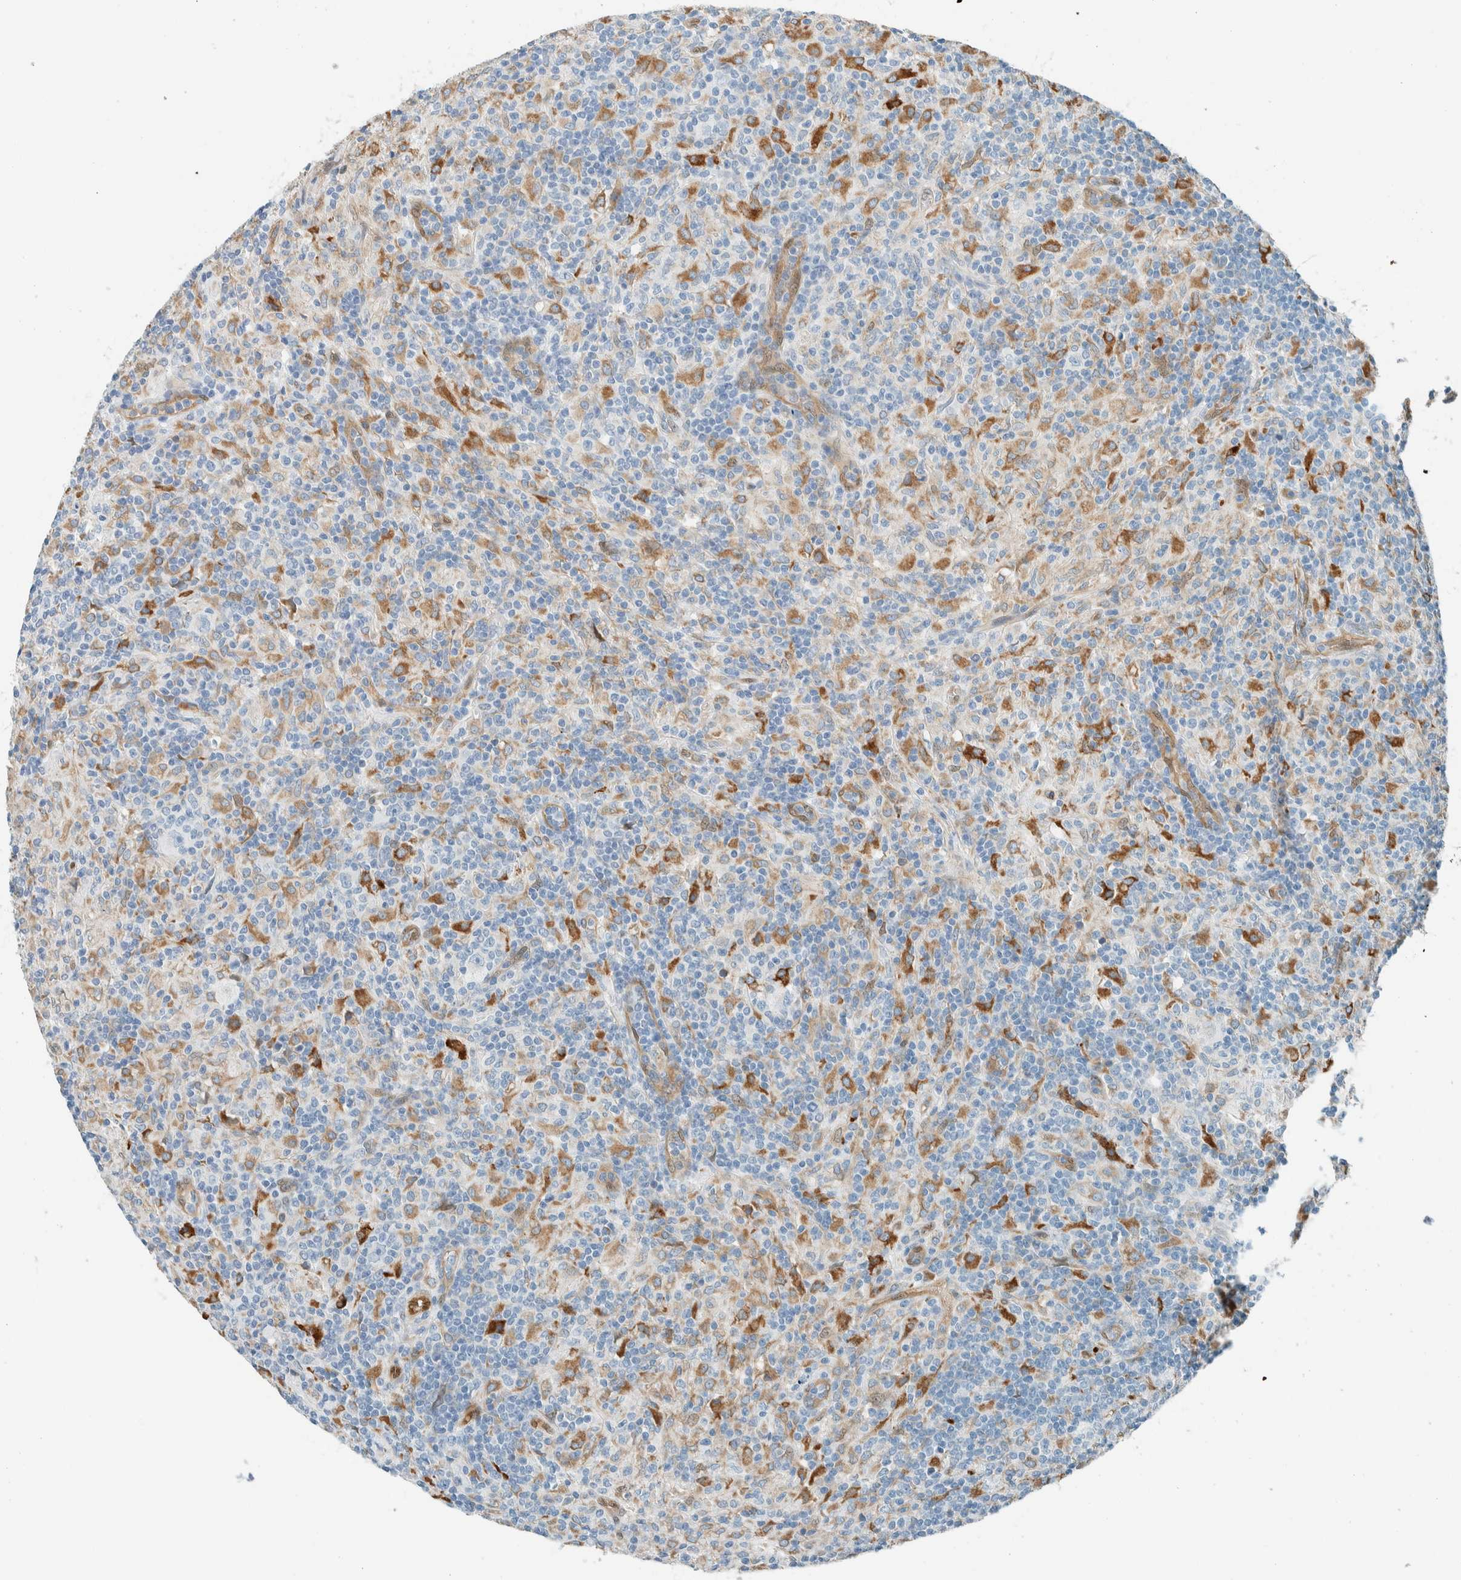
{"staining": {"intensity": "negative", "quantity": "none", "location": "none"}, "tissue": "lymphoma", "cell_type": "Tumor cells", "image_type": "cancer", "snomed": [{"axis": "morphology", "description": "Hodgkin's disease, NOS"}, {"axis": "topography", "description": "Lymph node"}], "caption": "Tumor cells are negative for protein expression in human Hodgkin's disease.", "gene": "NXN", "patient": {"sex": "male", "age": 70}}